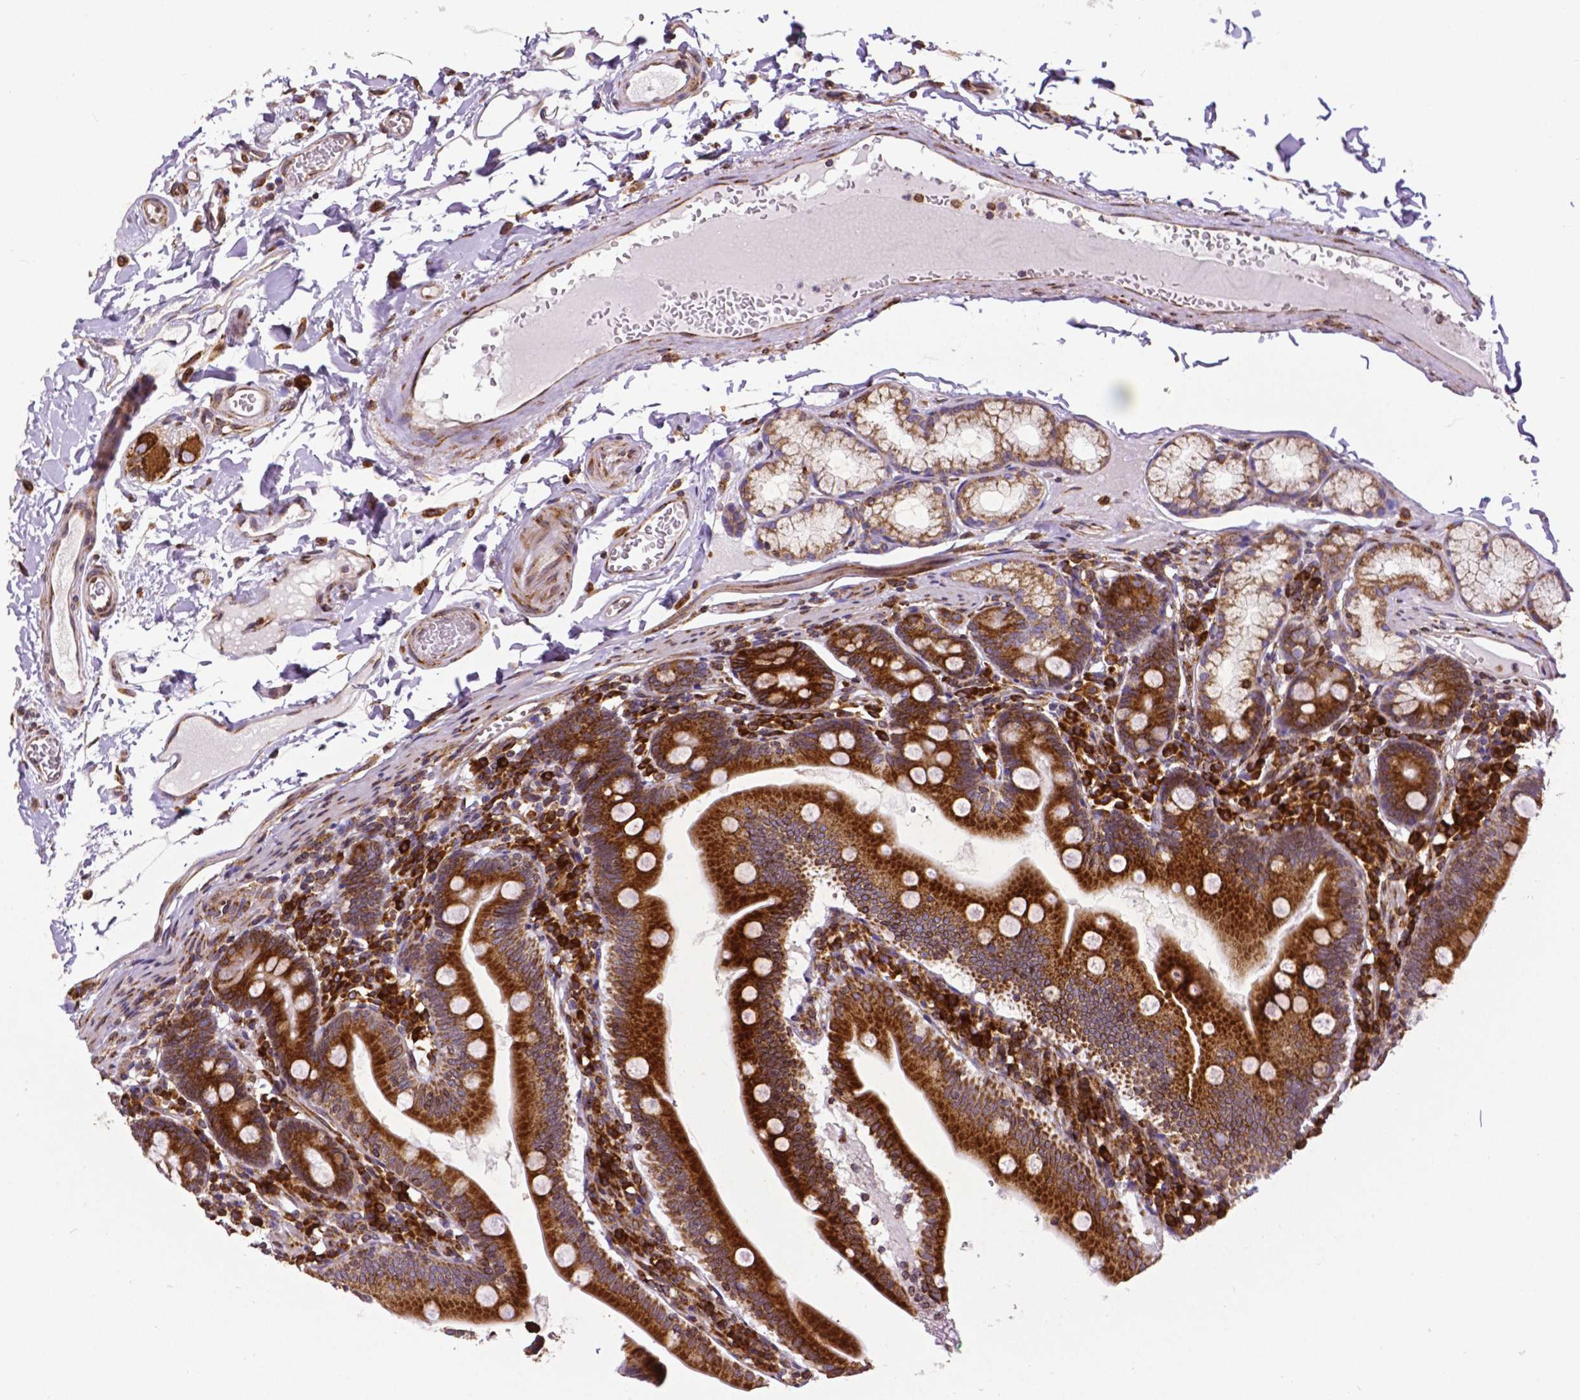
{"staining": {"intensity": "strong", "quantity": ">75%", "location": "cytoplasmic/membranous"}, "tissue": "duodenum", "cell_type": "Glandular cells", "image_type": "normal", "snomed": [{"axis": "morphology", "description": "Normal tissue, NOS"}, {"axis": "topography", "description": "Duodenum"}], "caption": "Immunohistochemical staining of benign human duodenum exhibits strong cytoplasmic/membranous protein positivity in approximately >75% of glandular cells.", "gene": "MTDH", "patient": {"sex": "female", "age": 67}}